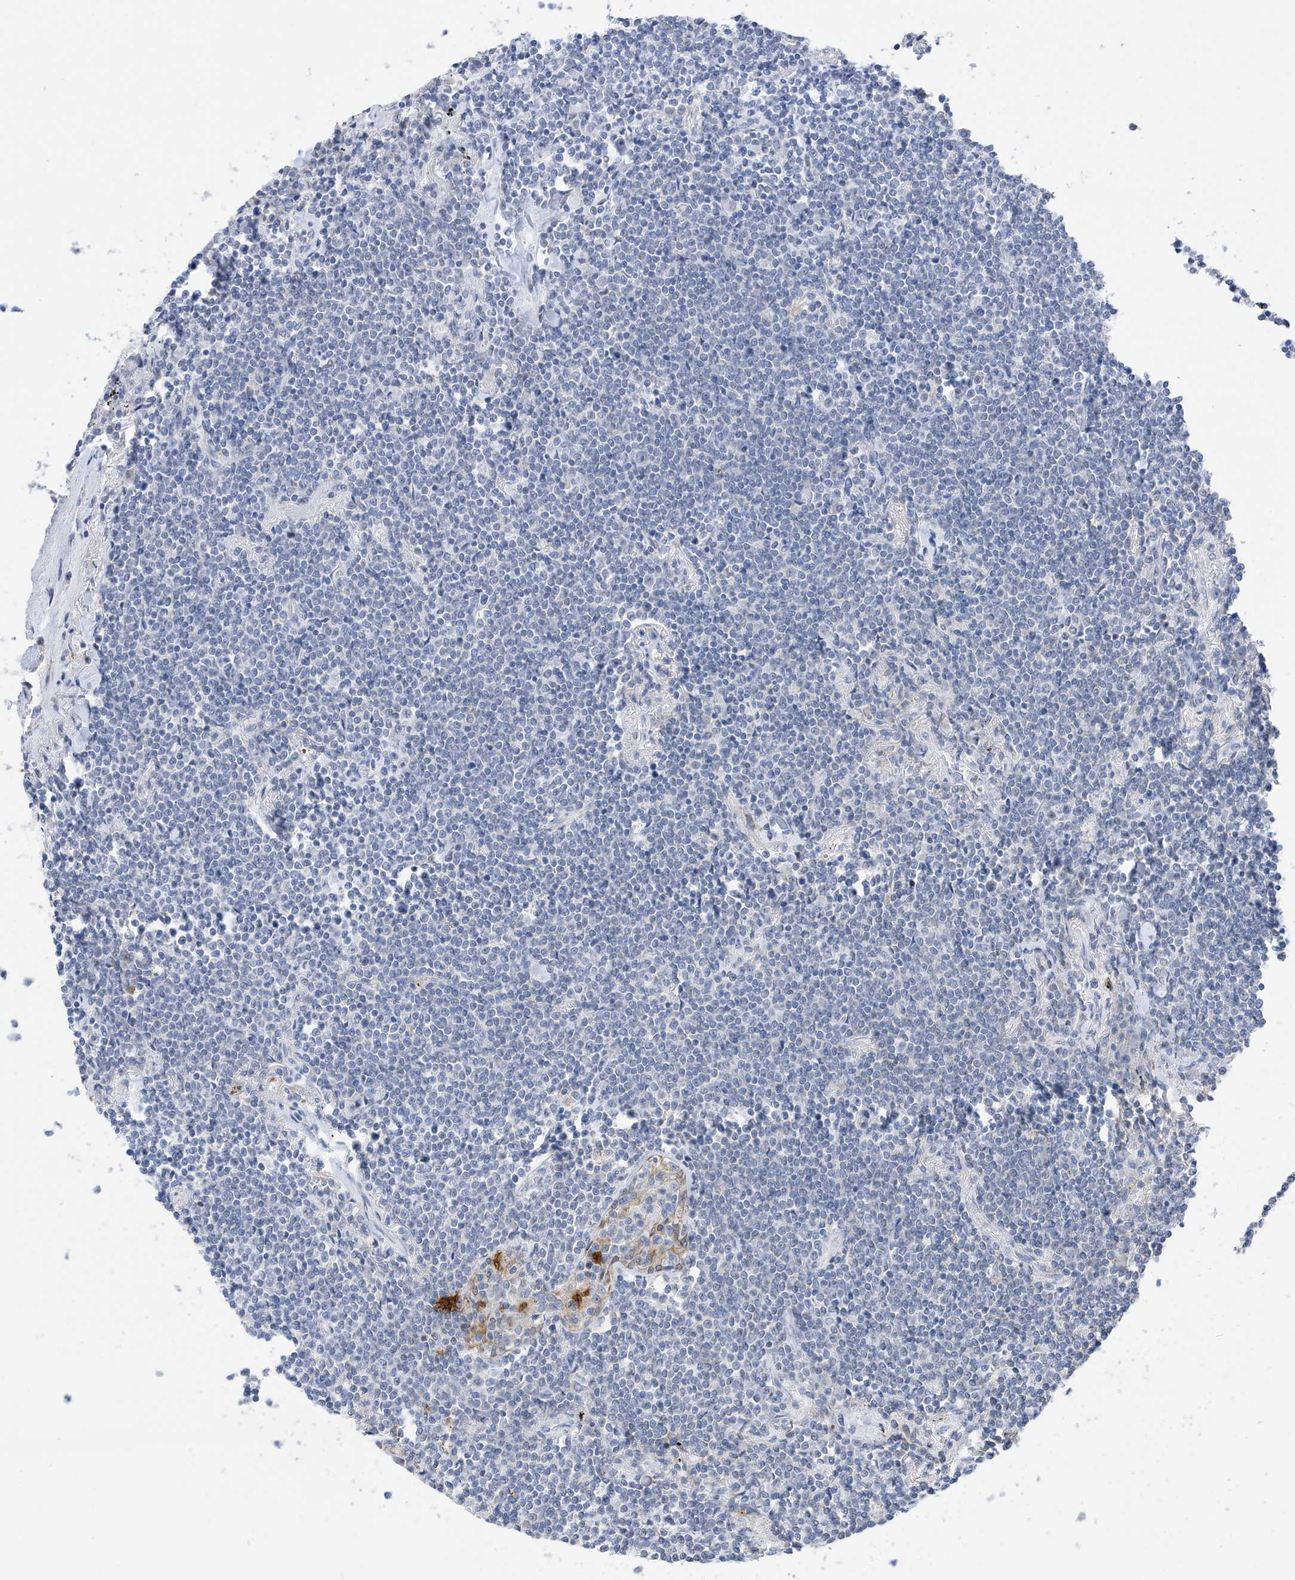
{"staining": {"intensity": "negative", "quantity": "none", "location": "none"}, "tissue": "lymphoma", "cell_type": "Tumor cells", "image_type": "cancer", "snomed": [{"axis": "morphology", "description": "Malignant lymphoma, non-Hodgkin's type, Low grade"}, {"axis": "topography", "description": "Lung"}], "caption": "An immunohistochemistry photomicrograph of lymphoma is shown. There is no staining in tumor cells of lymphoma. (Stains: DAB (3,3'-diaminobenzidine) immunohistochemistry (IHC) with hematoxylin counter stain, Microscopy: brightfield microscopy at high magnification).", "gene": "PLK4", "patient": {"sex": "female", "age": 71}}